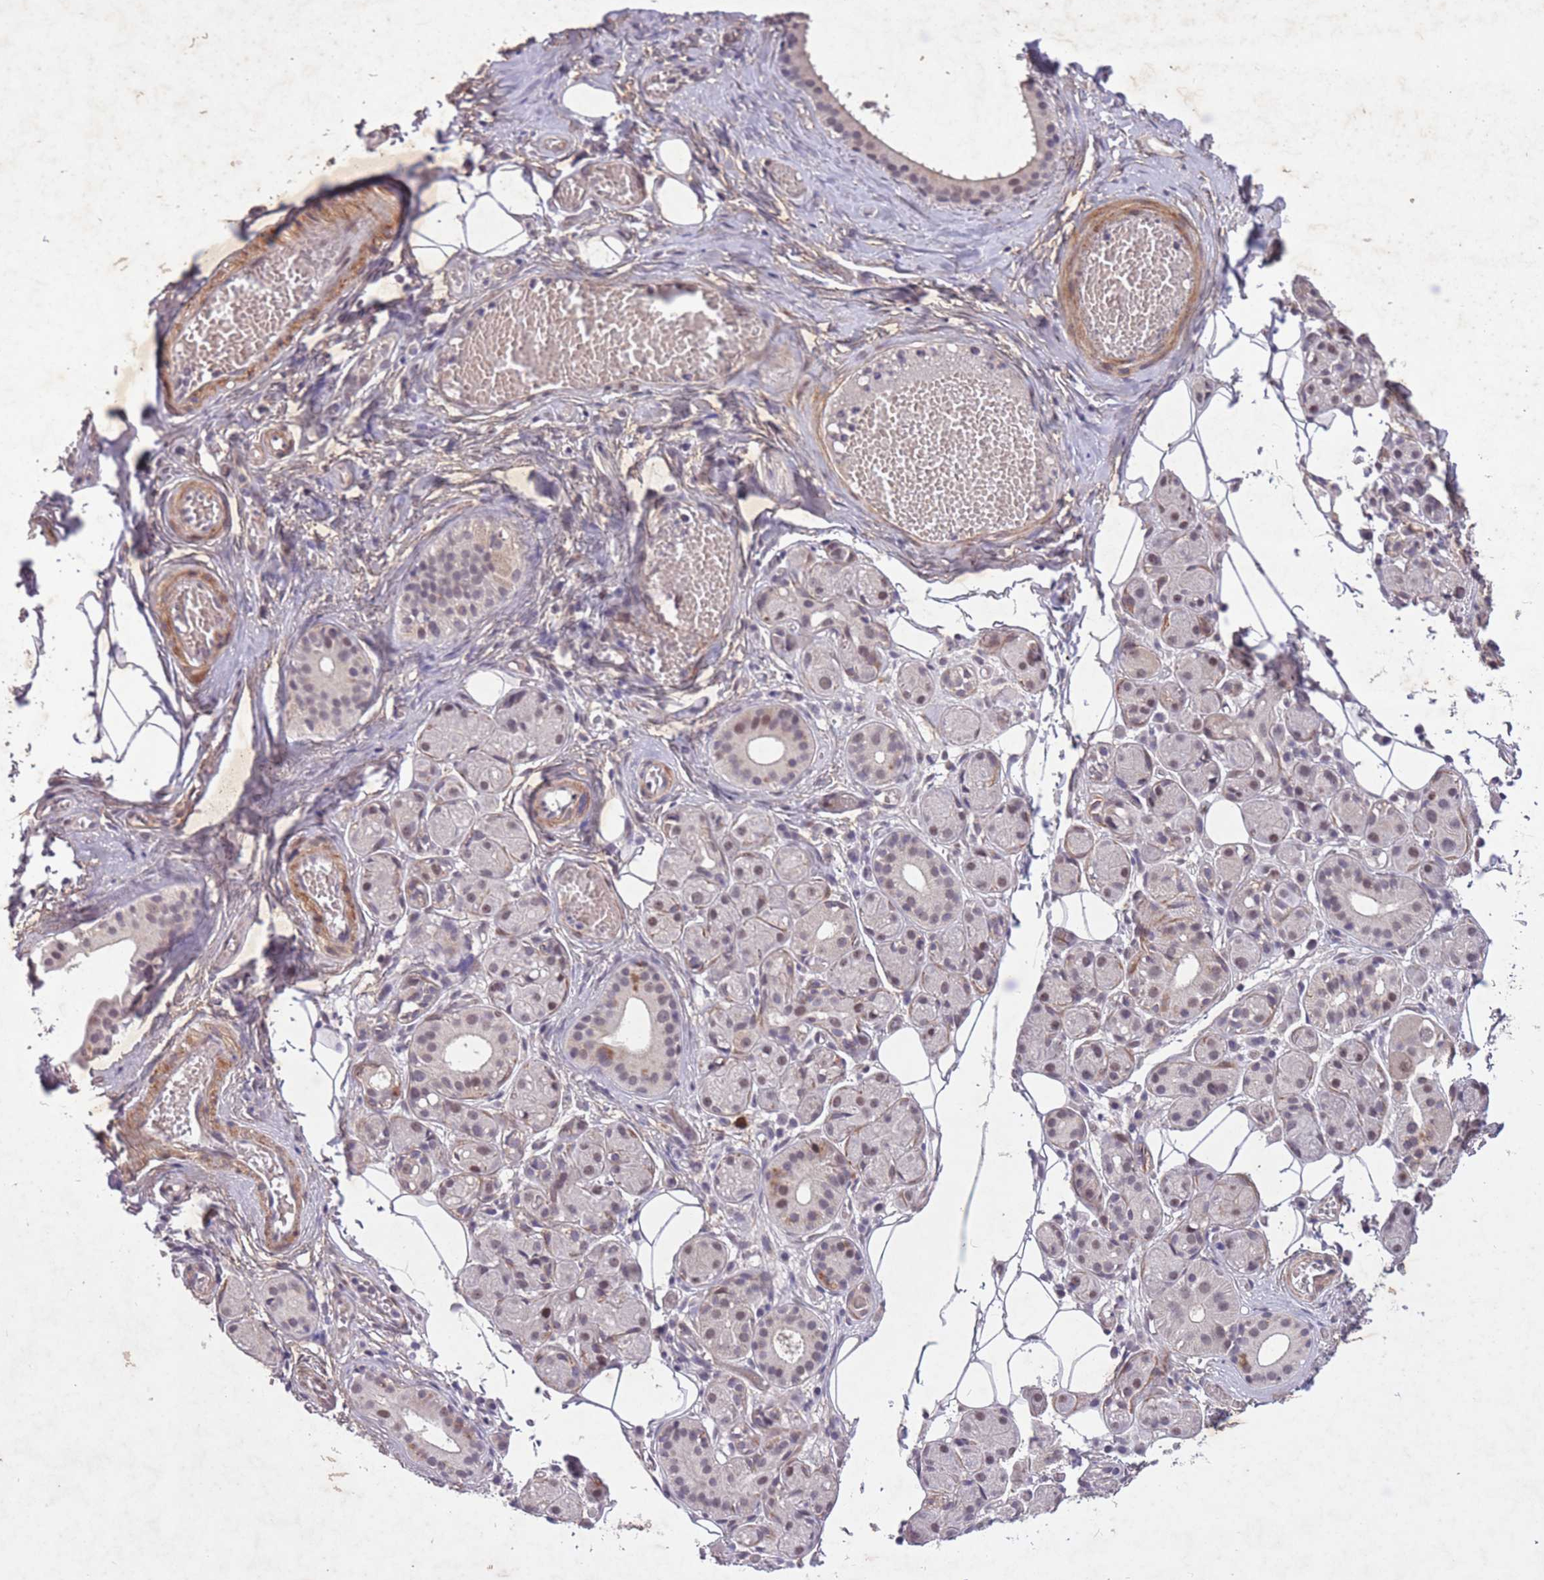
{"staining": {"intensity": "moderate", "quantity": "<25%", "location": "nuclear"}, "tissue": "salivary gland", "cell_type": "Glandular cells", "image_type": "normal", "snomed": [{"axis": "morphology", "description": "Normal tissue, NOS"}, {"axis": "topography", "description": "Salivary gland"}], "caption": "Immunohistochemistry (IHC) (DAB (3,3'-diaminobenzidine)) staining of normal human salivary gland reveals moderate nuclear protein expression in approximately <25% of glandular cells.", "gene": "CBX6", "patient": {"sex": "male", "age": 82}}